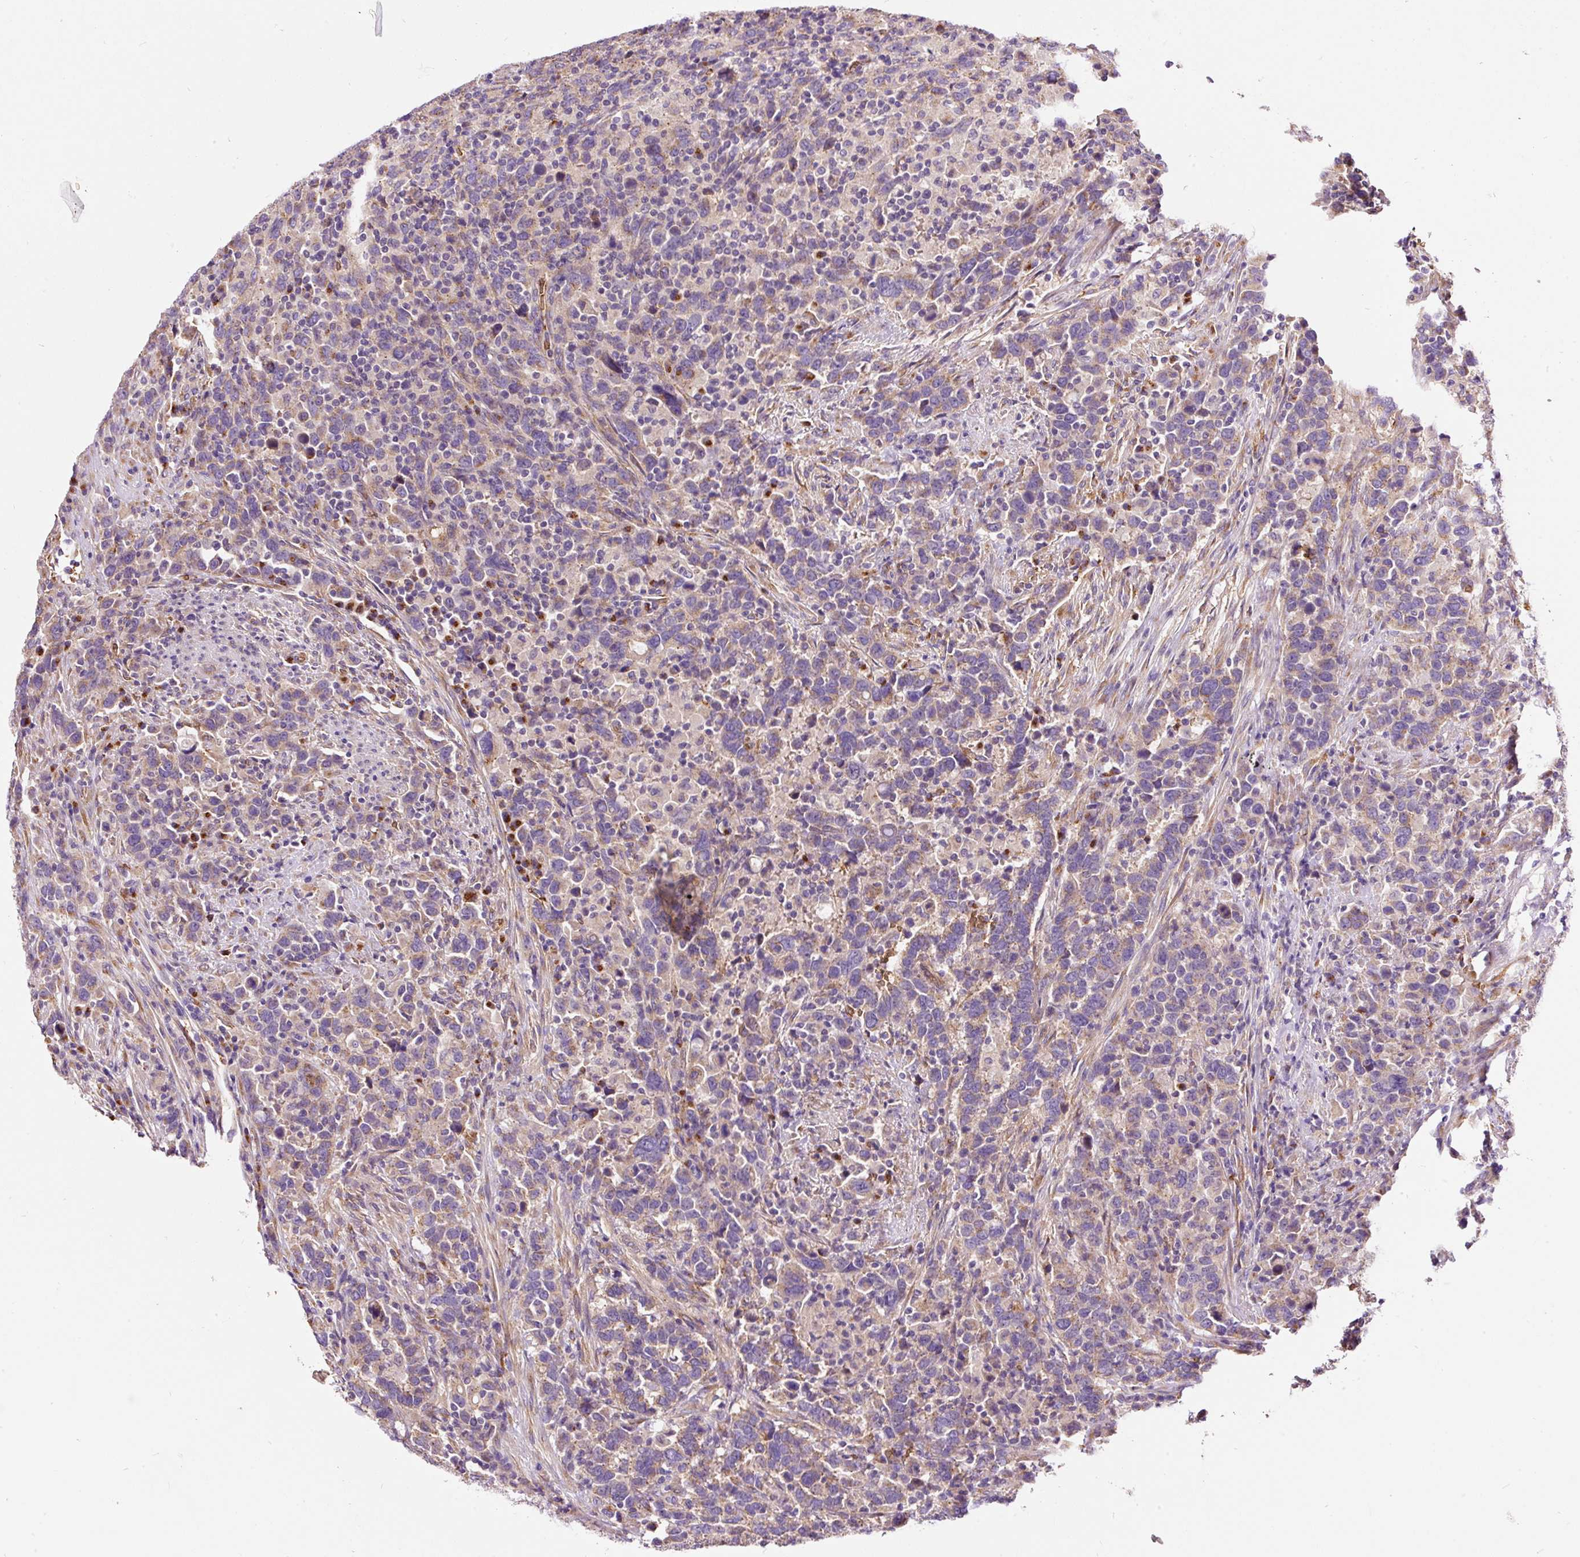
{"staining": {"intensity": "moderate", "quantity": ">75%", "location": "cytoplasmic/membranous"}, "tissue": "urothelial cancer", "cell_type": "Tumor cells", "image_type": "cancer", "snomed": [{"axis": "morphology", "description": "Urothelial carcinoma, High grade"}, {"axis": "topography", "description": "Urinary bladder"}], "caption": "IHC of human urothelial carcinoma (high-grade) displays medium levels of moderate cytoplasmic/membranous staining in about >75% of tumor cells.", "gene": "PRRC2A", "patient": {"sex": "male", "age": 61}}